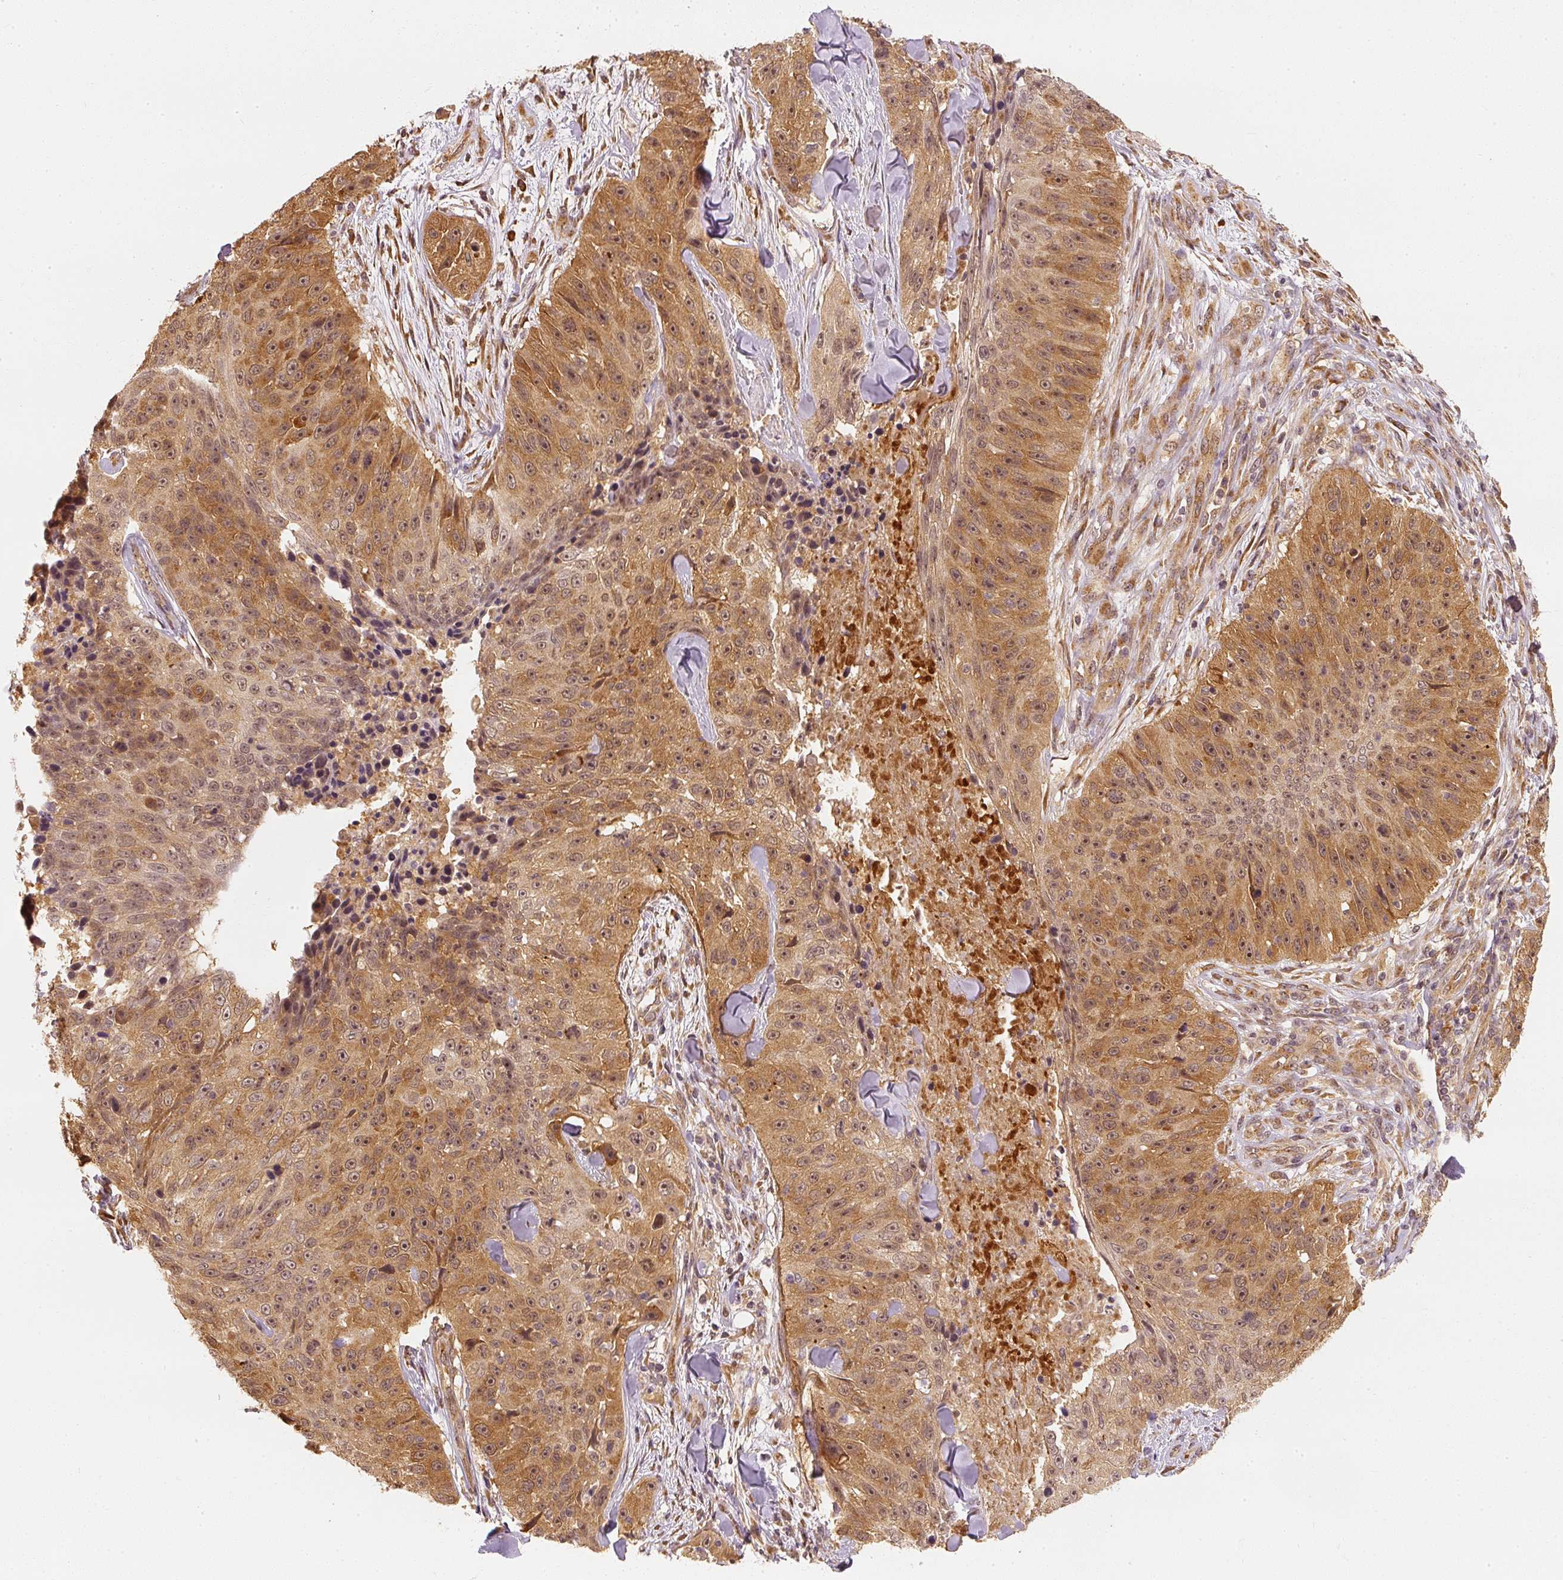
{"staining": {"intensity": "moderate", "quantity": ">75%", "location": "cytoplasmic/membranous"}, "tissue": "skin cancer", "cell_type": "Tumor cells", "image_type": "cancer", "snomed": [{"axis": "morphology", "description": "Squamous cell carcinoma, NOS"}, {"axis": "topography", "description": "Skin"}], "caption": "Immunohistochemistry (IHC) (DAB) staining of human skin cancer (squamous cell carcinoma) reveals moderate cytoplasmic/membranous protein positivity in about >75% of tumor cells.", "gene": "EEF1A2", "patient": {"sex": "female", "age": 87}}